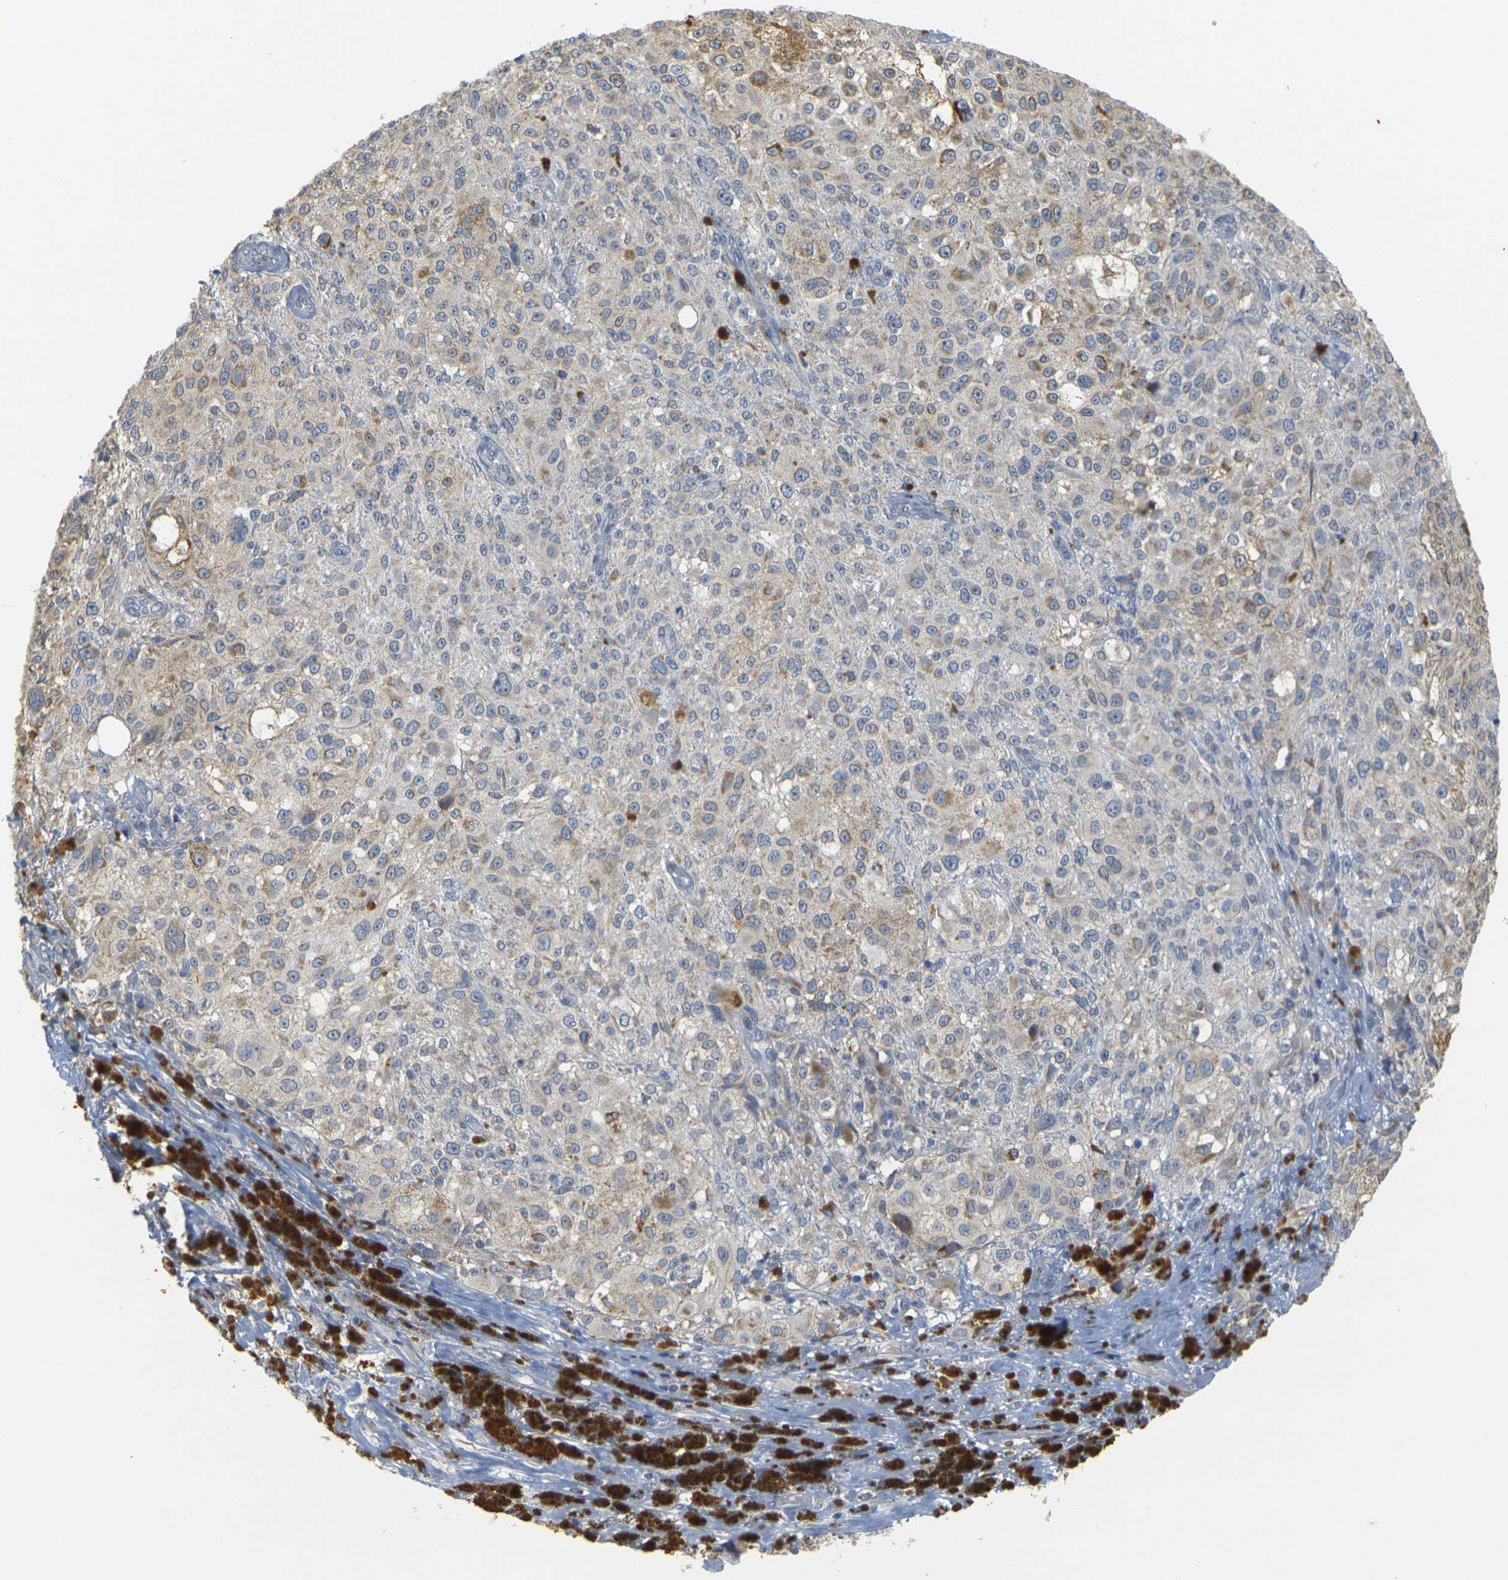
{"staining": {"intensity": "moderate", "quantity": "<25%", "location": "cytoplasmic/membranous"}, "tissue": "melanoma", "cell_type": "Tumor cells", "image_type": "cancer", "snomed": [{"axis": "morphology", "description": "Necrosis, NOS"}, {"axis": "morphology", "description": "Malignant melanoma, NOS"}, {"axis": "topography", "description": "Skin"}], "caption": "An image showing moderate cytoplasmic/membranous staining in about <25% of tumor cells in melanoma, as visualized by brown immunohistochemical staining.", "gene": "GDAP1", "patient": {"sex": "female", "age": 87}}